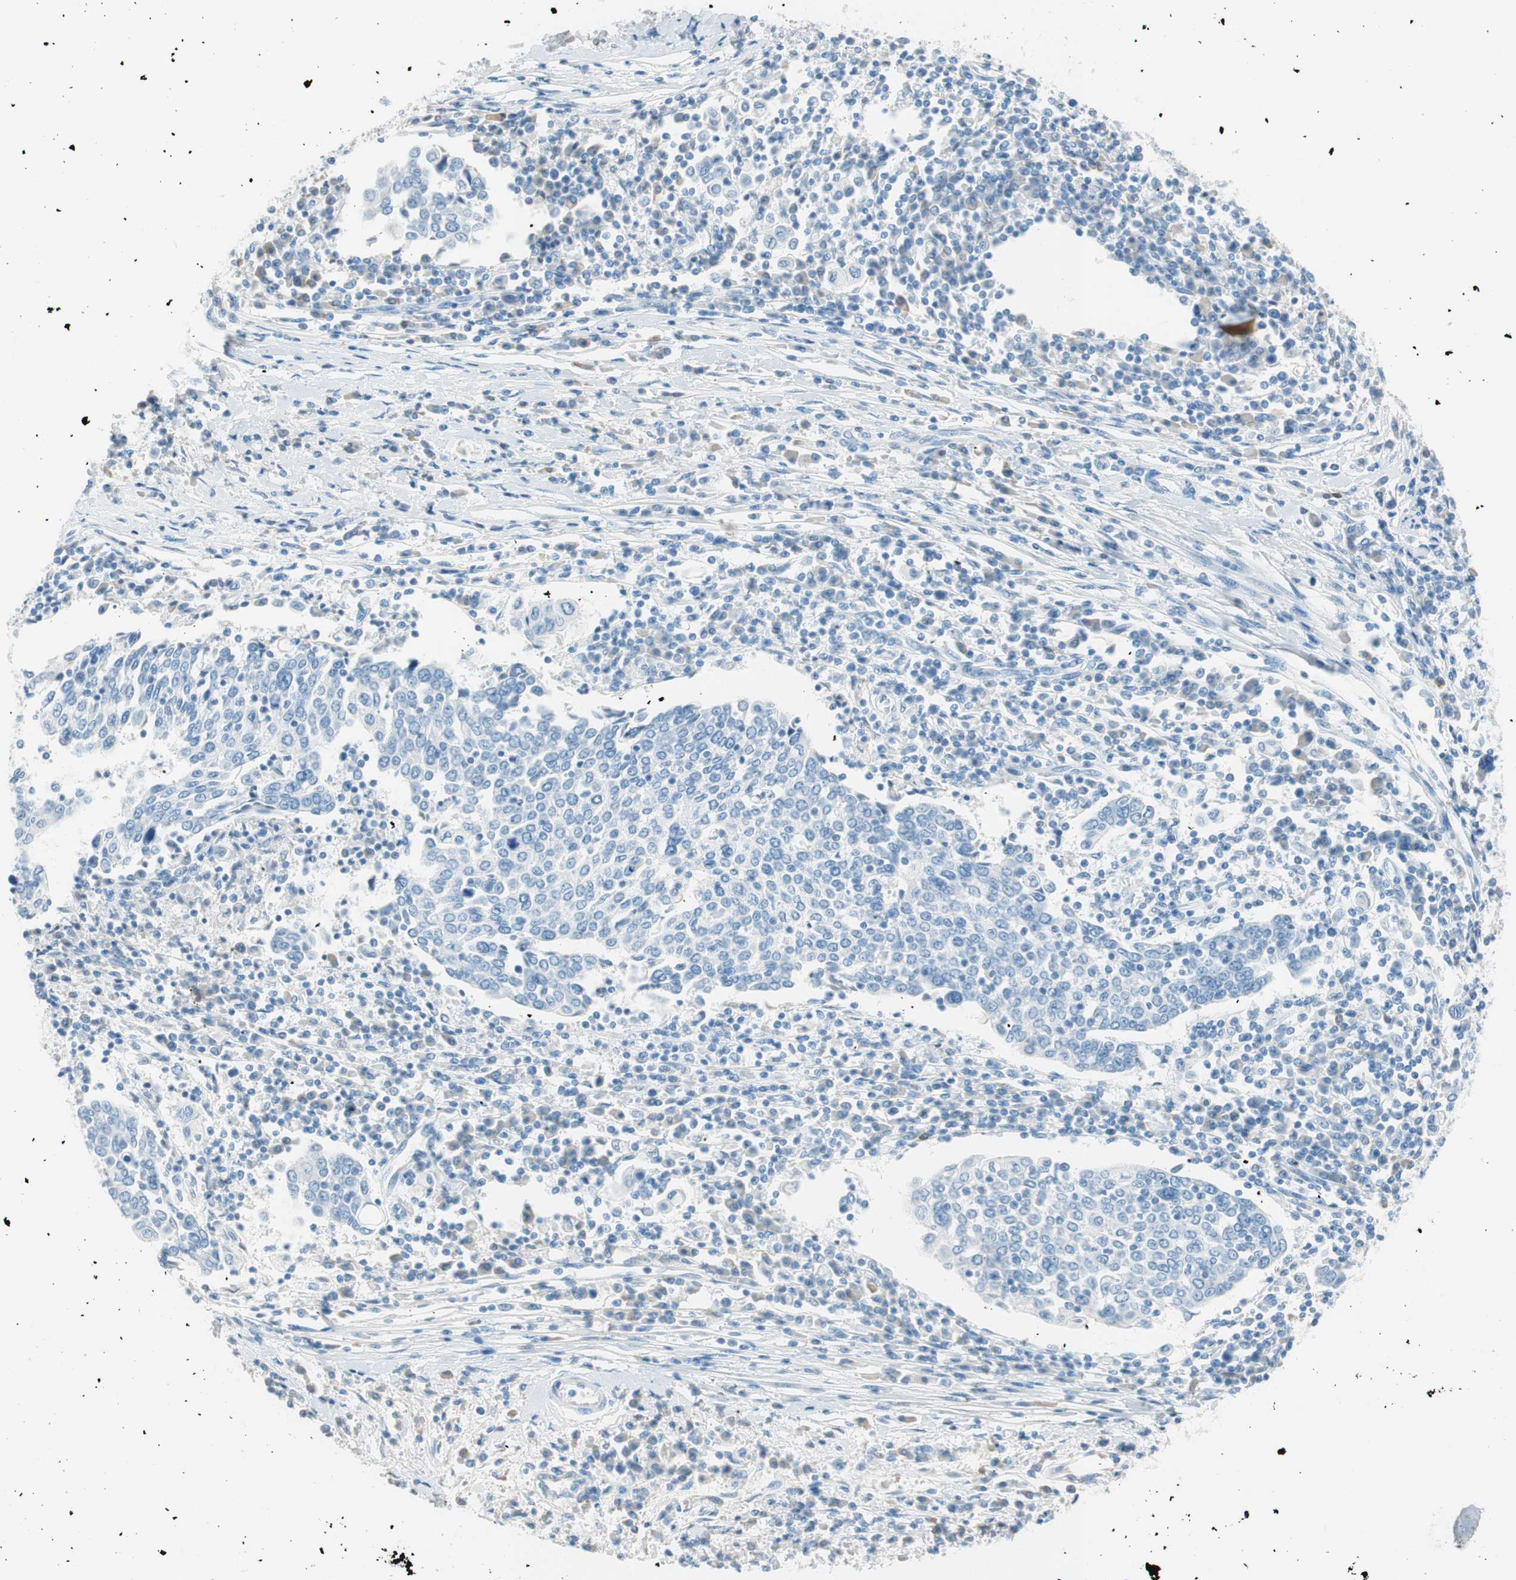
{"staining": {"intensity": "negative", "quantity": "none", "location": "none"}, "tissue": "cervical cancer", "cell_type": "Tumor cells", "image_type": "cancer", "snomed": [{"axis": "morphology", "description": "Squamous cell carcinoma, NOS"}, {"axis": "topography", "description": "Cervix"}], "caption": "This image is of cervical cancer stained with IHC to label a protein in brown with the nuclei are counter-stained blue. There is no staining in tumor cells.", "gene": "TNFRSF13C", "patient": {"sex": "female", "age": 40}}